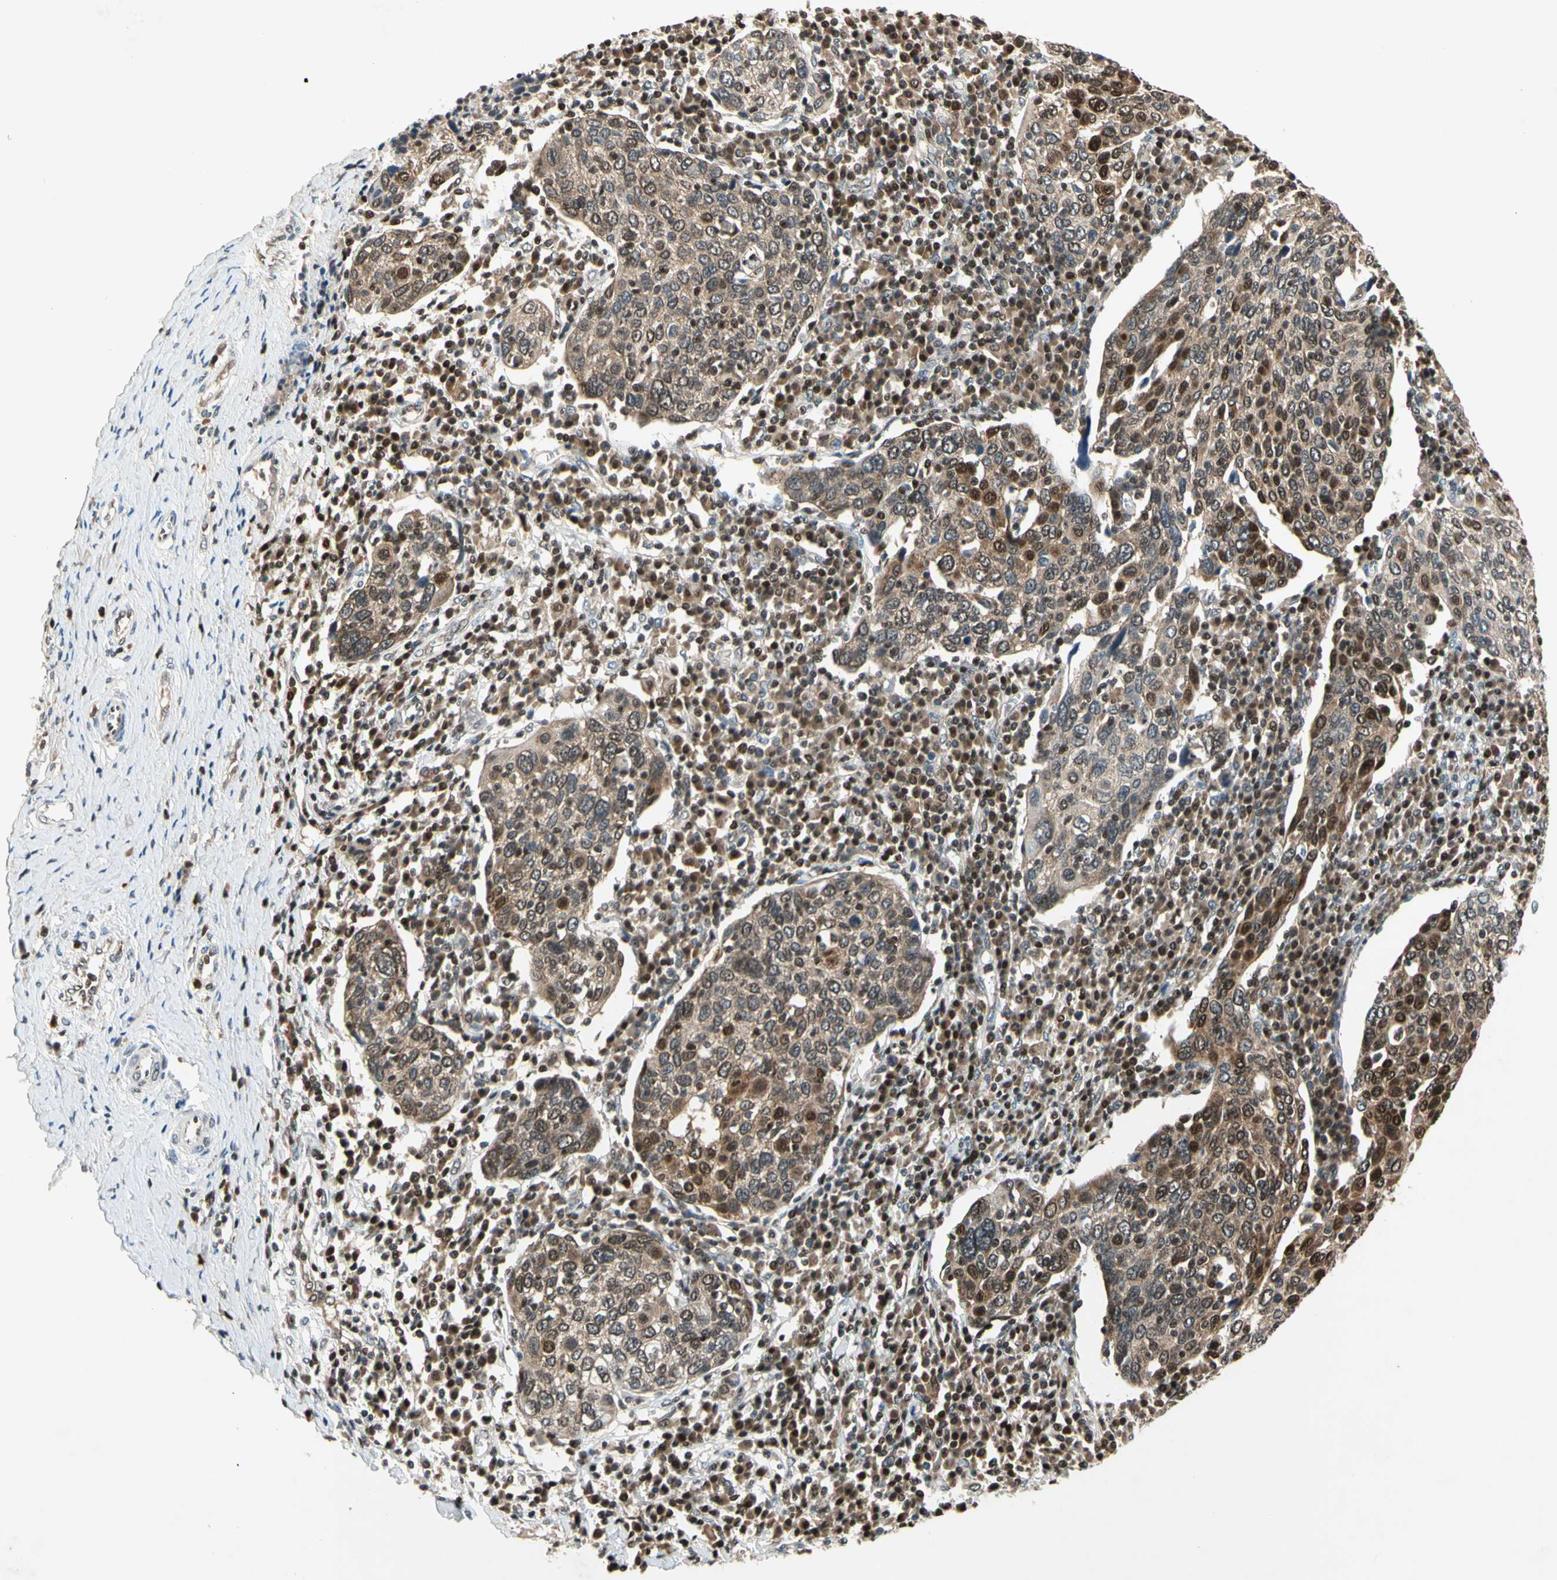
{"staining": {"intensity": "weak", "quantity": ">75%", "location": "cytoplasmic/membranous"}, "tissue": "cervical cancer", "cell_type": "Tumor cells", "image_type": "cancer", "snomed": [{"axis": "morphology", "description": "Squamous cell carcinoma, NOS"}, {"axis": "topography", "description": "Cervix"}], "caption": "Immunohistochemical staining of human cervical cancer (squamous cell carcinoma) reveals low levels of weak cytoplasmic/membranous positivity in approximately >75% of tumor cells. The staining was performed using DAB (3,3'-diaminobenzidine) to visualize the protein expression in brown, while the nuclei were stained in blue with hematoxylin (Magnification: 20x).", "gene": "GSR", "patient": {"sex": "female", "age": 40}}